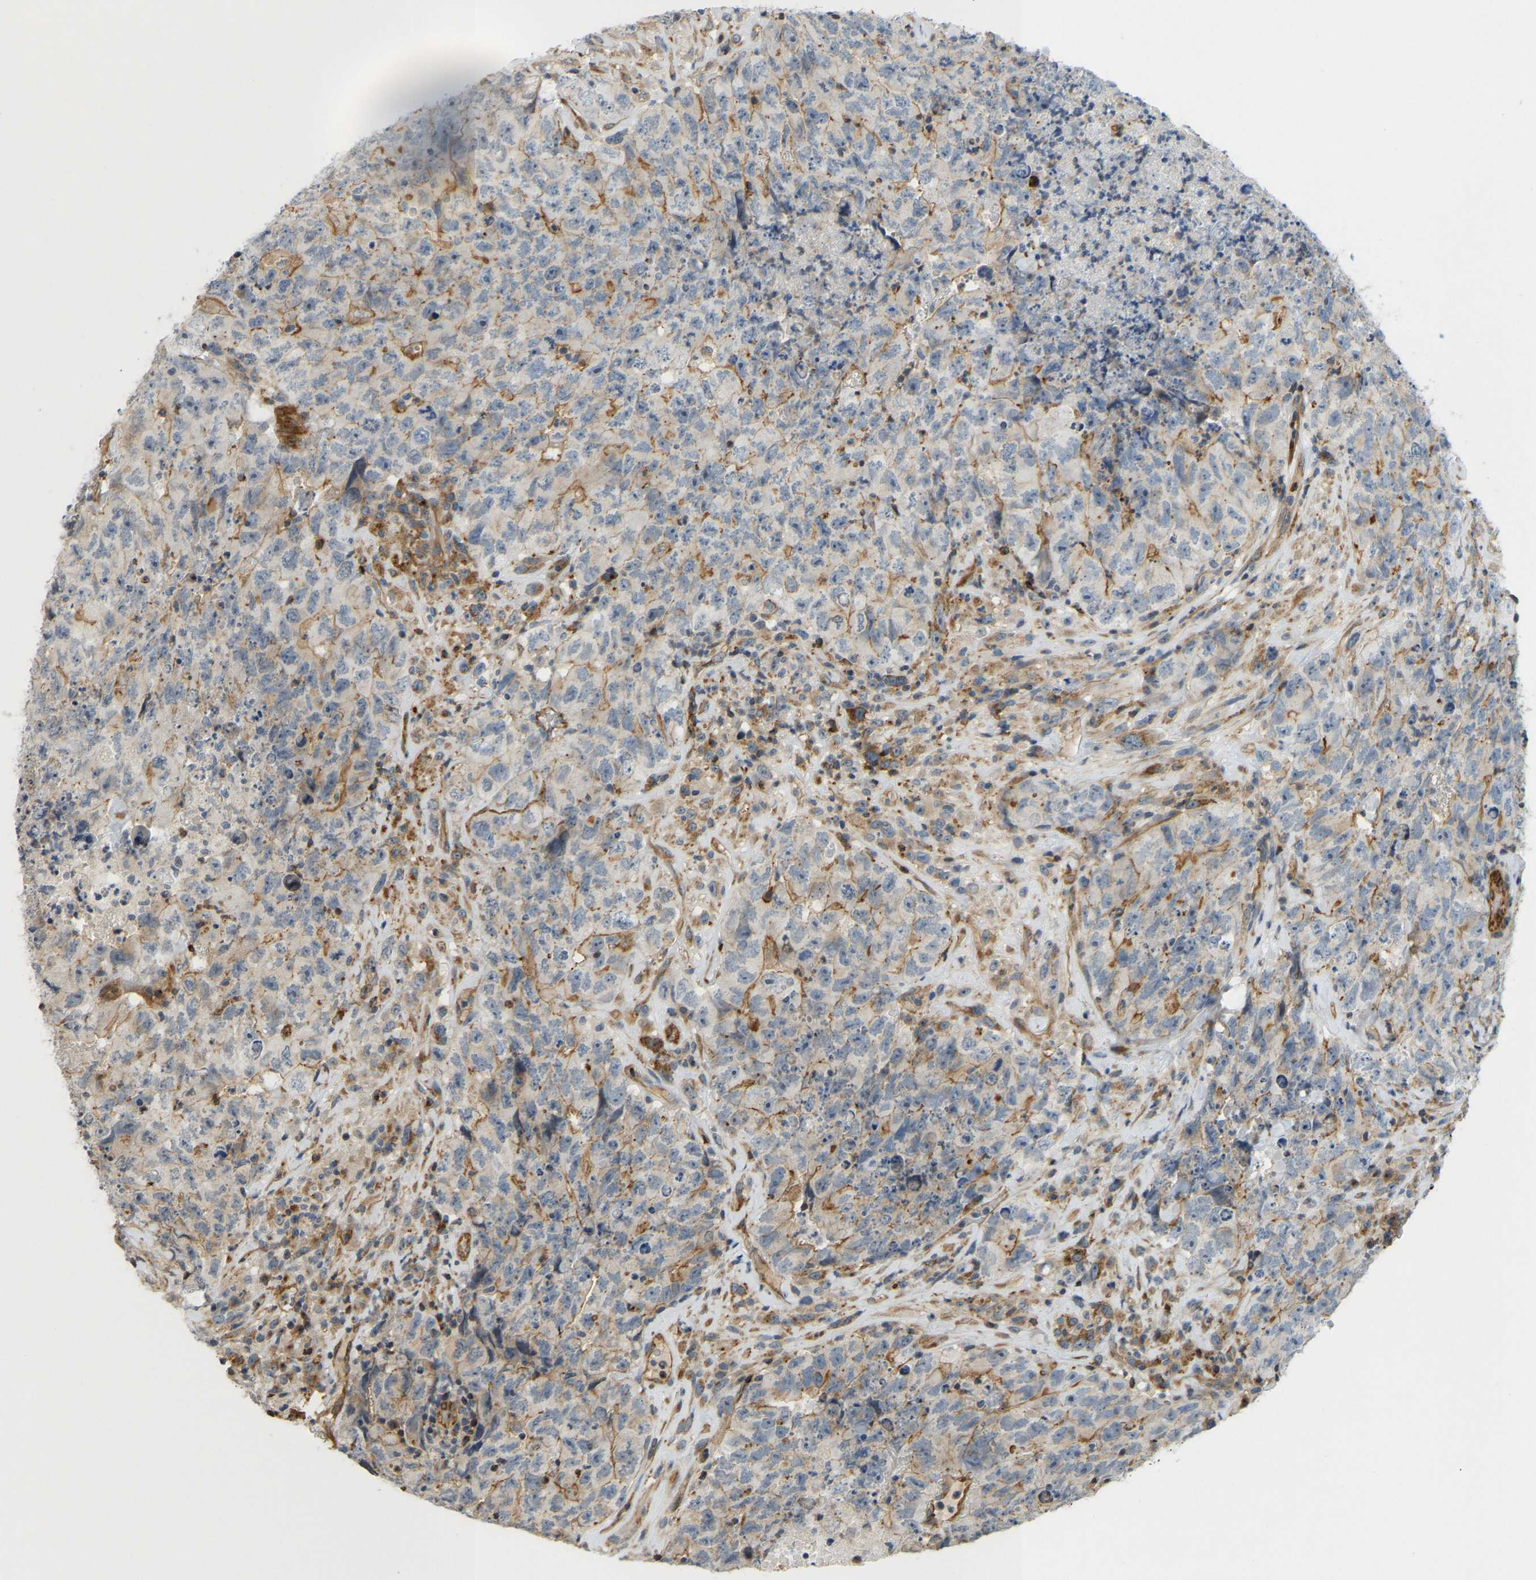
{"staining": {"intensity": "moderate", "quantity": "25%-75%", "location": "cytoplasmic/membranous"}, "tissue": "testis cancer", "cell_type": "Tumor cells", "image_type": "cancer", "snomed": [{"axis": "morphology", "description": "Carcinoma, Embryonal, NOS"}, {"axis": "topography", "description": "Testis"}], "caption": "Testis cancer (embryonal carcinoma) tissue shows moderate cytoplasmic/membranous staining in about 25%-75% of tumor cells, visualized by immunohistochemistry.", "gene": "KIAA1671", "patient": {"sex": "male", "age": 32}}